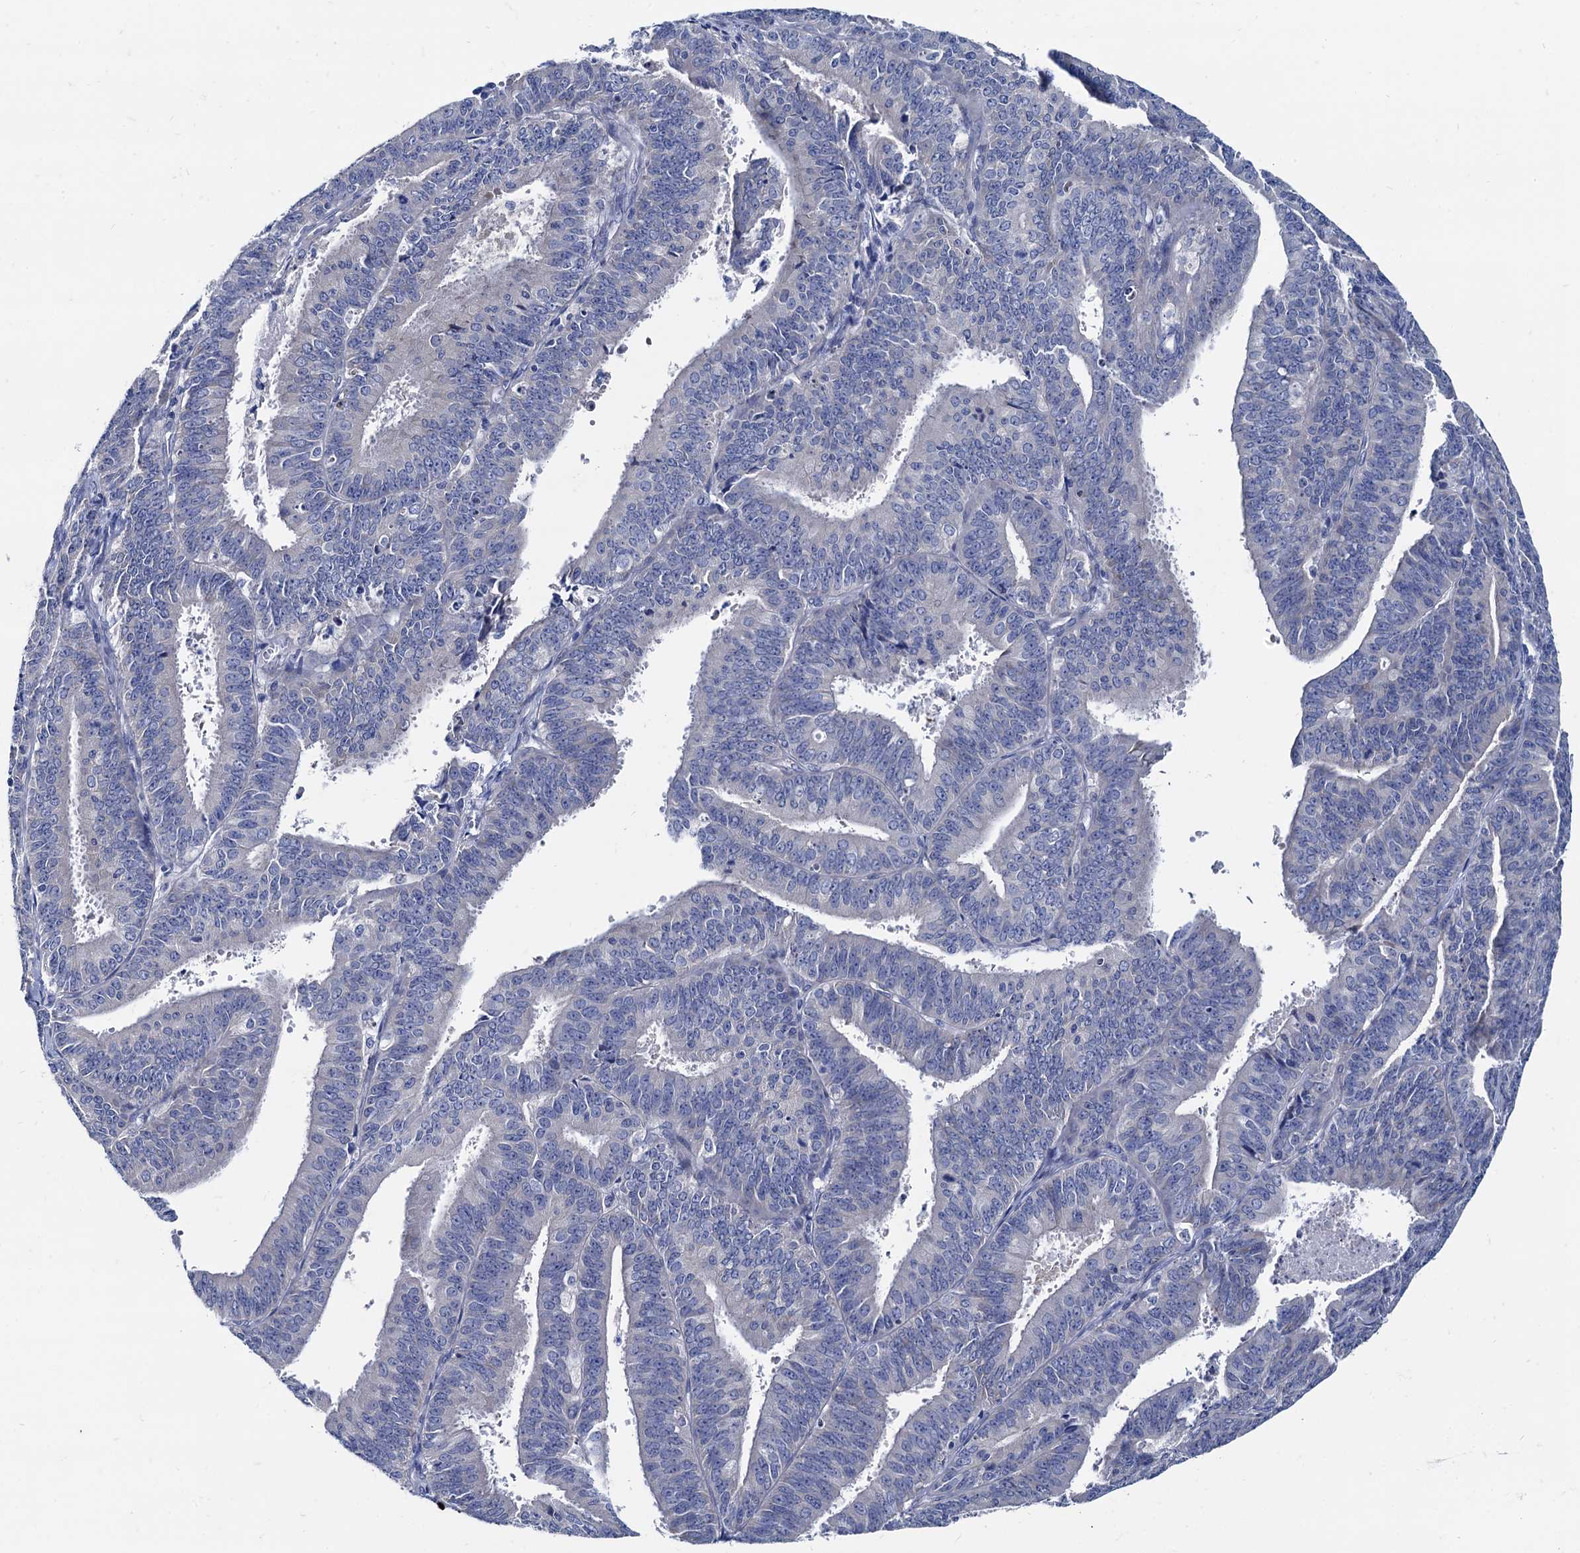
{"staining": {"intensity": "negative", "quantity": "none", "location": "none"}, "tissue": "endometrial cancer", "cell_type": "Tumor cells", "image_type": "cancer", "snomed": [{"axis": "morphology", "description": "Adenocarcinoma, NOS"}, {"axis": "topography", "description": "Endometrium"}], "caption": "There is no significant positivity in tumor cells of endometrial cancer (adenocarcinoma).", "gene": "FOXR2", "patient": {"sex": "female", "age": 66}}